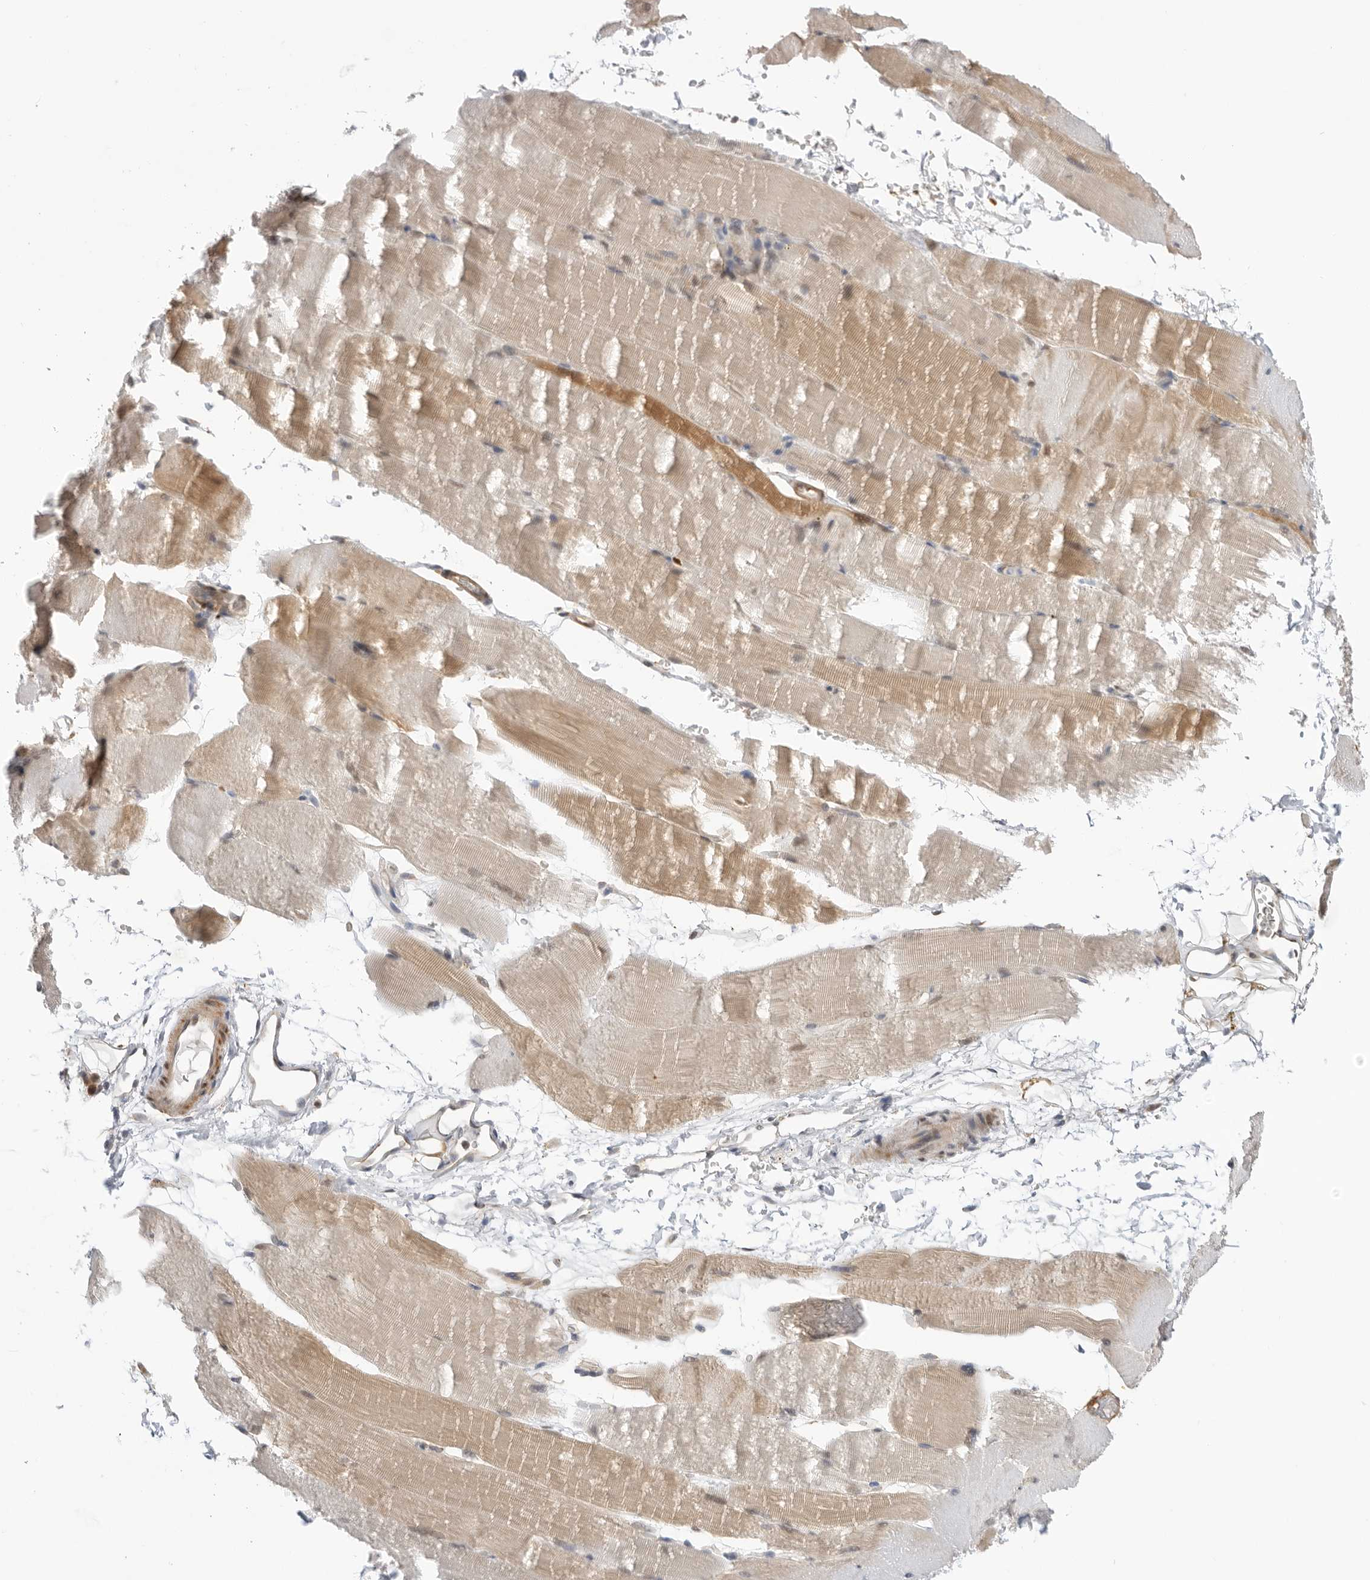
{"staining": {"intensity": "weak", "quantity": "25%-75%", "location": "cytoplasmic/membranous"}, "tissue": "skeletal muscle", "cell_type": "Myocytes", "image_type": "normal", "snomed": [{"axis": "morphology", "description": "Normal tissue, NOS"}, {"axis": "topography", "description": "Skeletal muscle"}, {"axis": "topography", "description": "Parathyroid gland"}], "caption": "DAB (3,3'-diaminobenzidine) immunohistochemical staining of normal skeletal muscle demonstrates weak cytoplasmic/membranous protein staining in about 25%-75% of myocytes.", "gene": "DCAF8", "patient": {"sex": "female", "age": 37}}